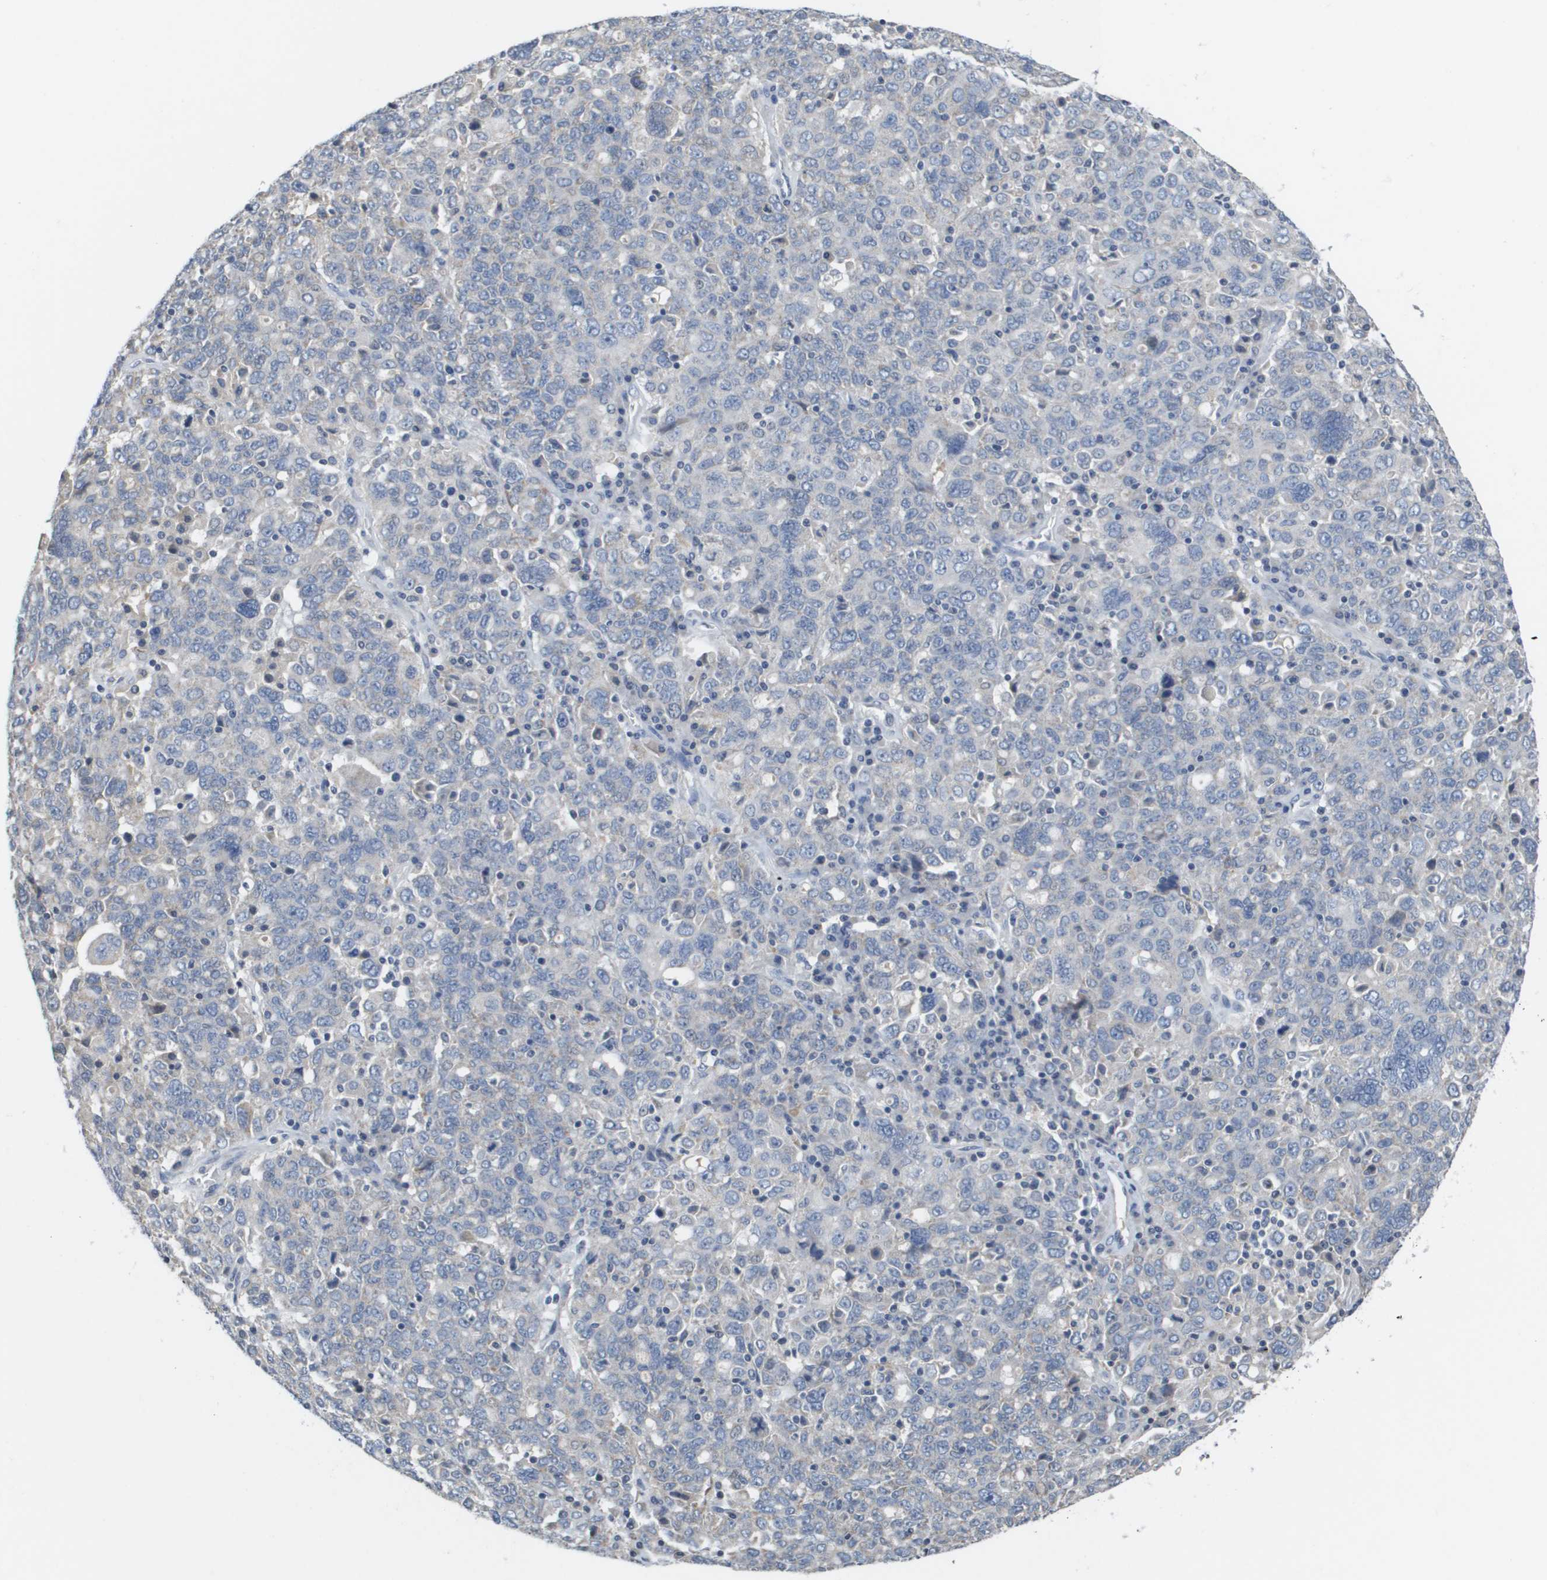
{"staining": {"intensity": "negative", "quantity": "none", "location": "none"}, "tissue": "ovarian cancer", "cell_type": "Tumor cells", "image_type": "cancer", "snomed": [{"axis": "morphology", "description": "Carcinoma, endometroid"}, {"axis": "topography", "description": "Ovary"}], "caption": "IHC of human ovarian endometroid carcinoma demonstrates no expression in tumor cells. (DAB immunohistochemistry (IHC), high magnification).", "gene": "CAPN11", "patient": {"sex": "female", "age": 62}}